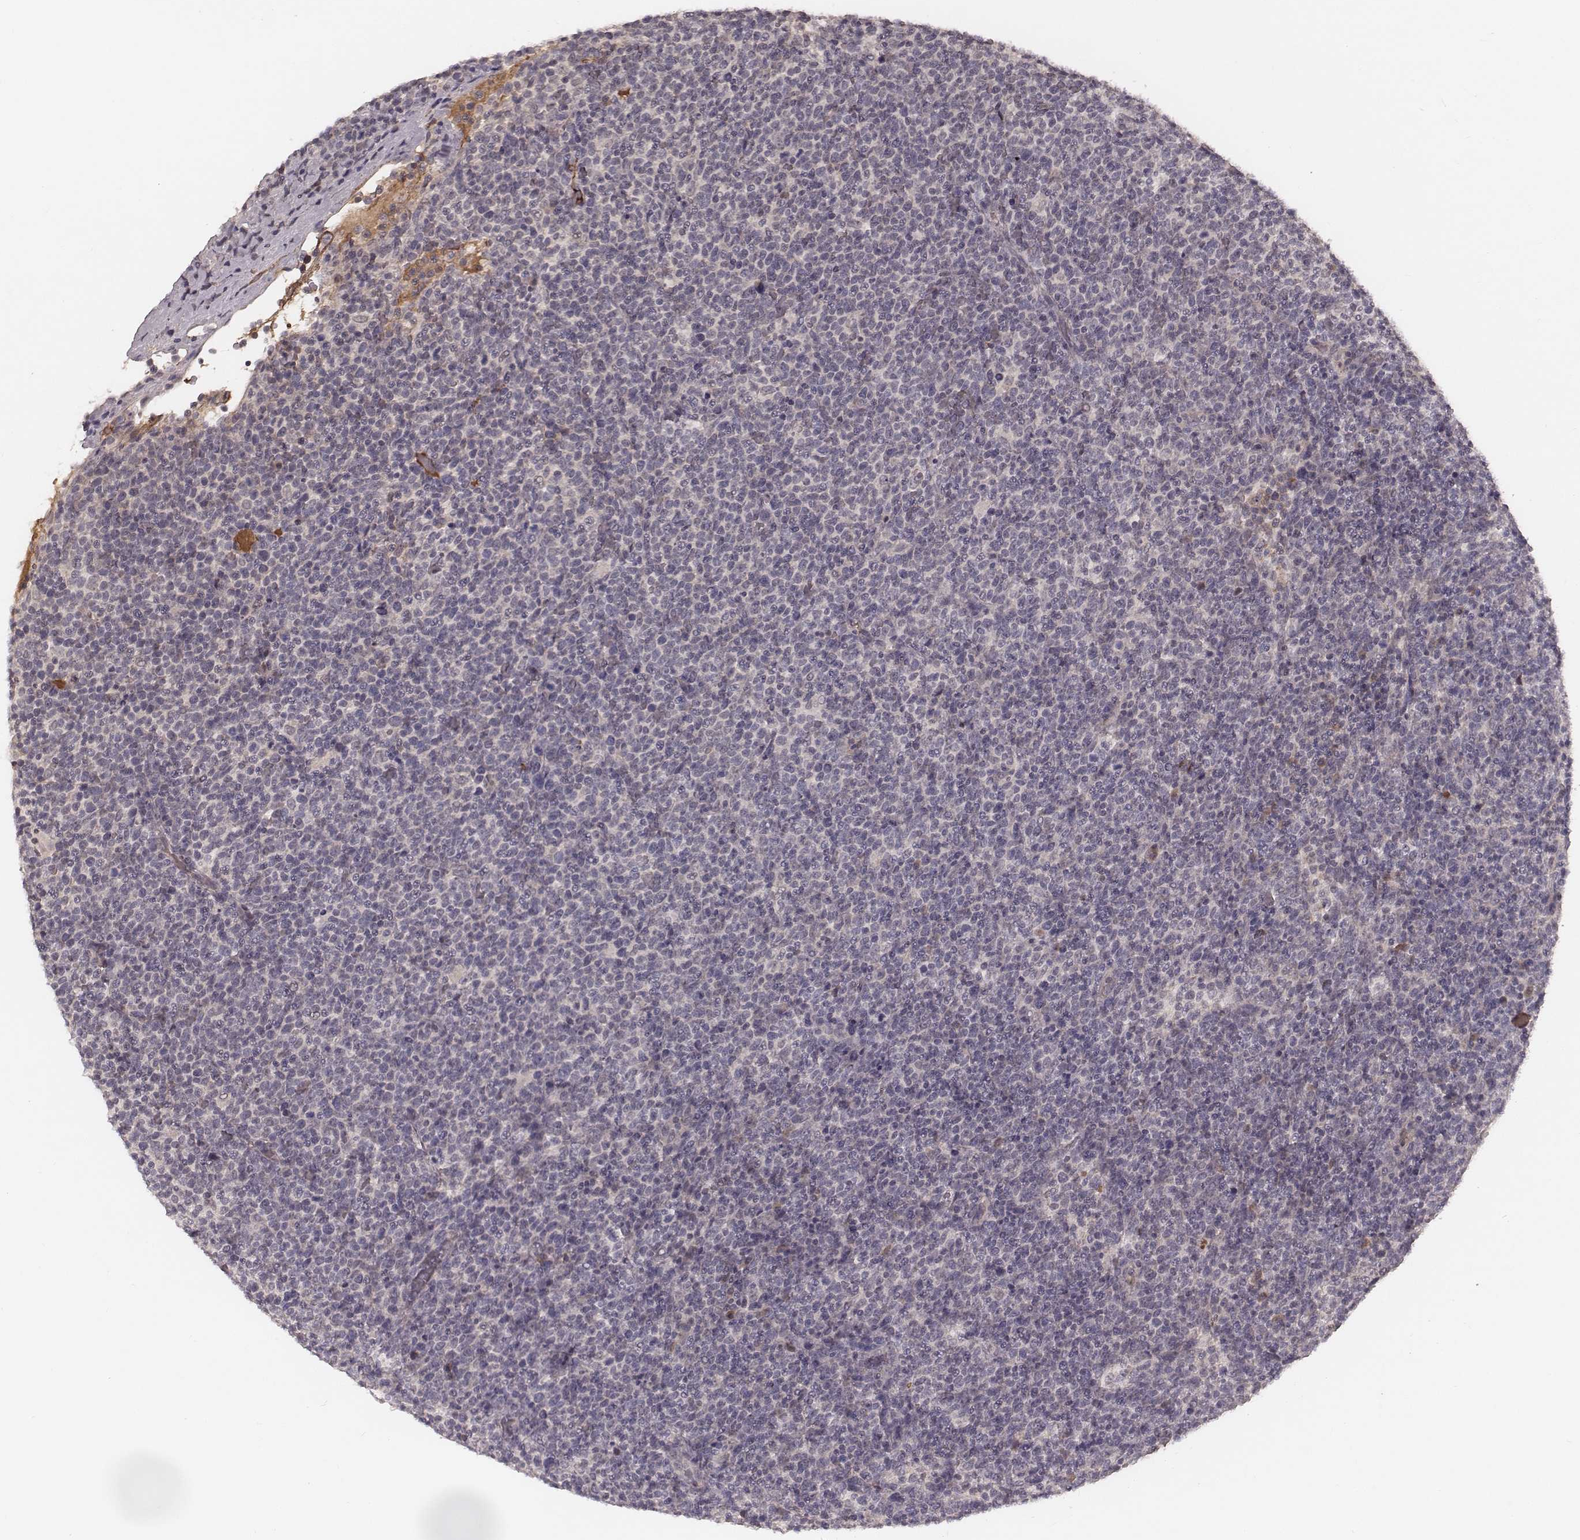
{"staining": {"intensity": "negative", "quantity": "none", "location": "none"}, "tissue": "lymphoma", "cell_type": "Tumor cells", "image_type": "cancer", "snomed": [{"axis": "morphology", "description": "Malignant lymphoma, non-Hodgkin's type, High grade"}, {"axis": "topography", "description": "Lymph node"}], "caption": "This is an immunohistochemistry image of human high-grade malignant lymphoma, non-Hodgkin's type. There is no staining in tumor cells.", "gene": "IL5", "patient": {"sex": "male", "age": 61}}